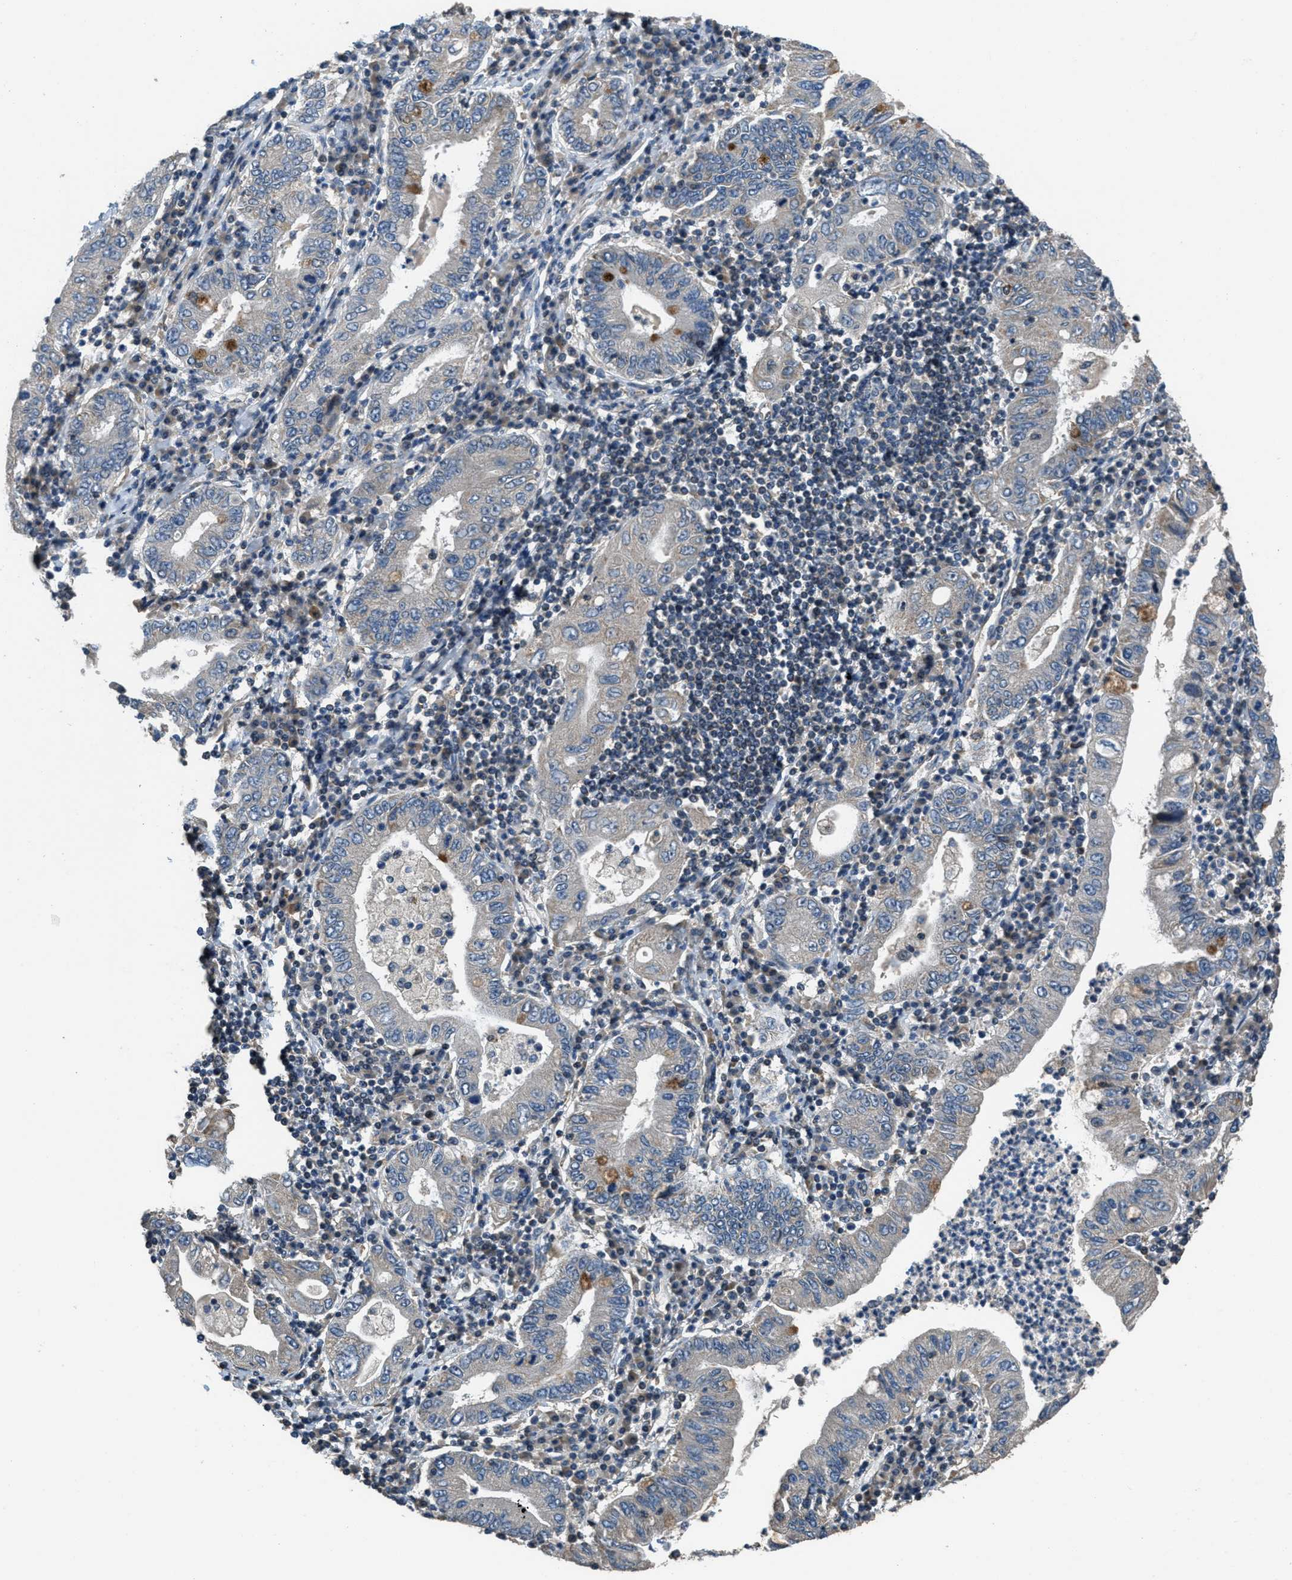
{"staining": {"intensity": "moderate", "quantity": "<25%", "location": "cytoplasmic/membranous"}, "tissue": "stomach cancer", "cell_type": "Tumor cells", "image_type": "cancer", "snomed": [{"axis": "morphology", "description": "Normal tissue, NOS"}, {"axis": "morphology", "description": "Adenocarcinoma, NOS"}, {"axis": "topography", "description": "Esophagus"}, {"axis": "topography", "description": "Stomach, upper"}, {"axis": "topography", "description": "Peripheral nerve tissue"}], "caption": "IHC staining of stomach cancer, which exhibits low levels of moderate cytoplasmic/membranous positivity in approximately <25% of tumor cells indicating moderate cytoplasmic/membranous protein expression. The staining was performed using DAB (brown) for protein detection and nuclei were counterstained in hematoxylin (blue).", "gene": "NAT1", "patient": {"sex": "male", "age": 62}}